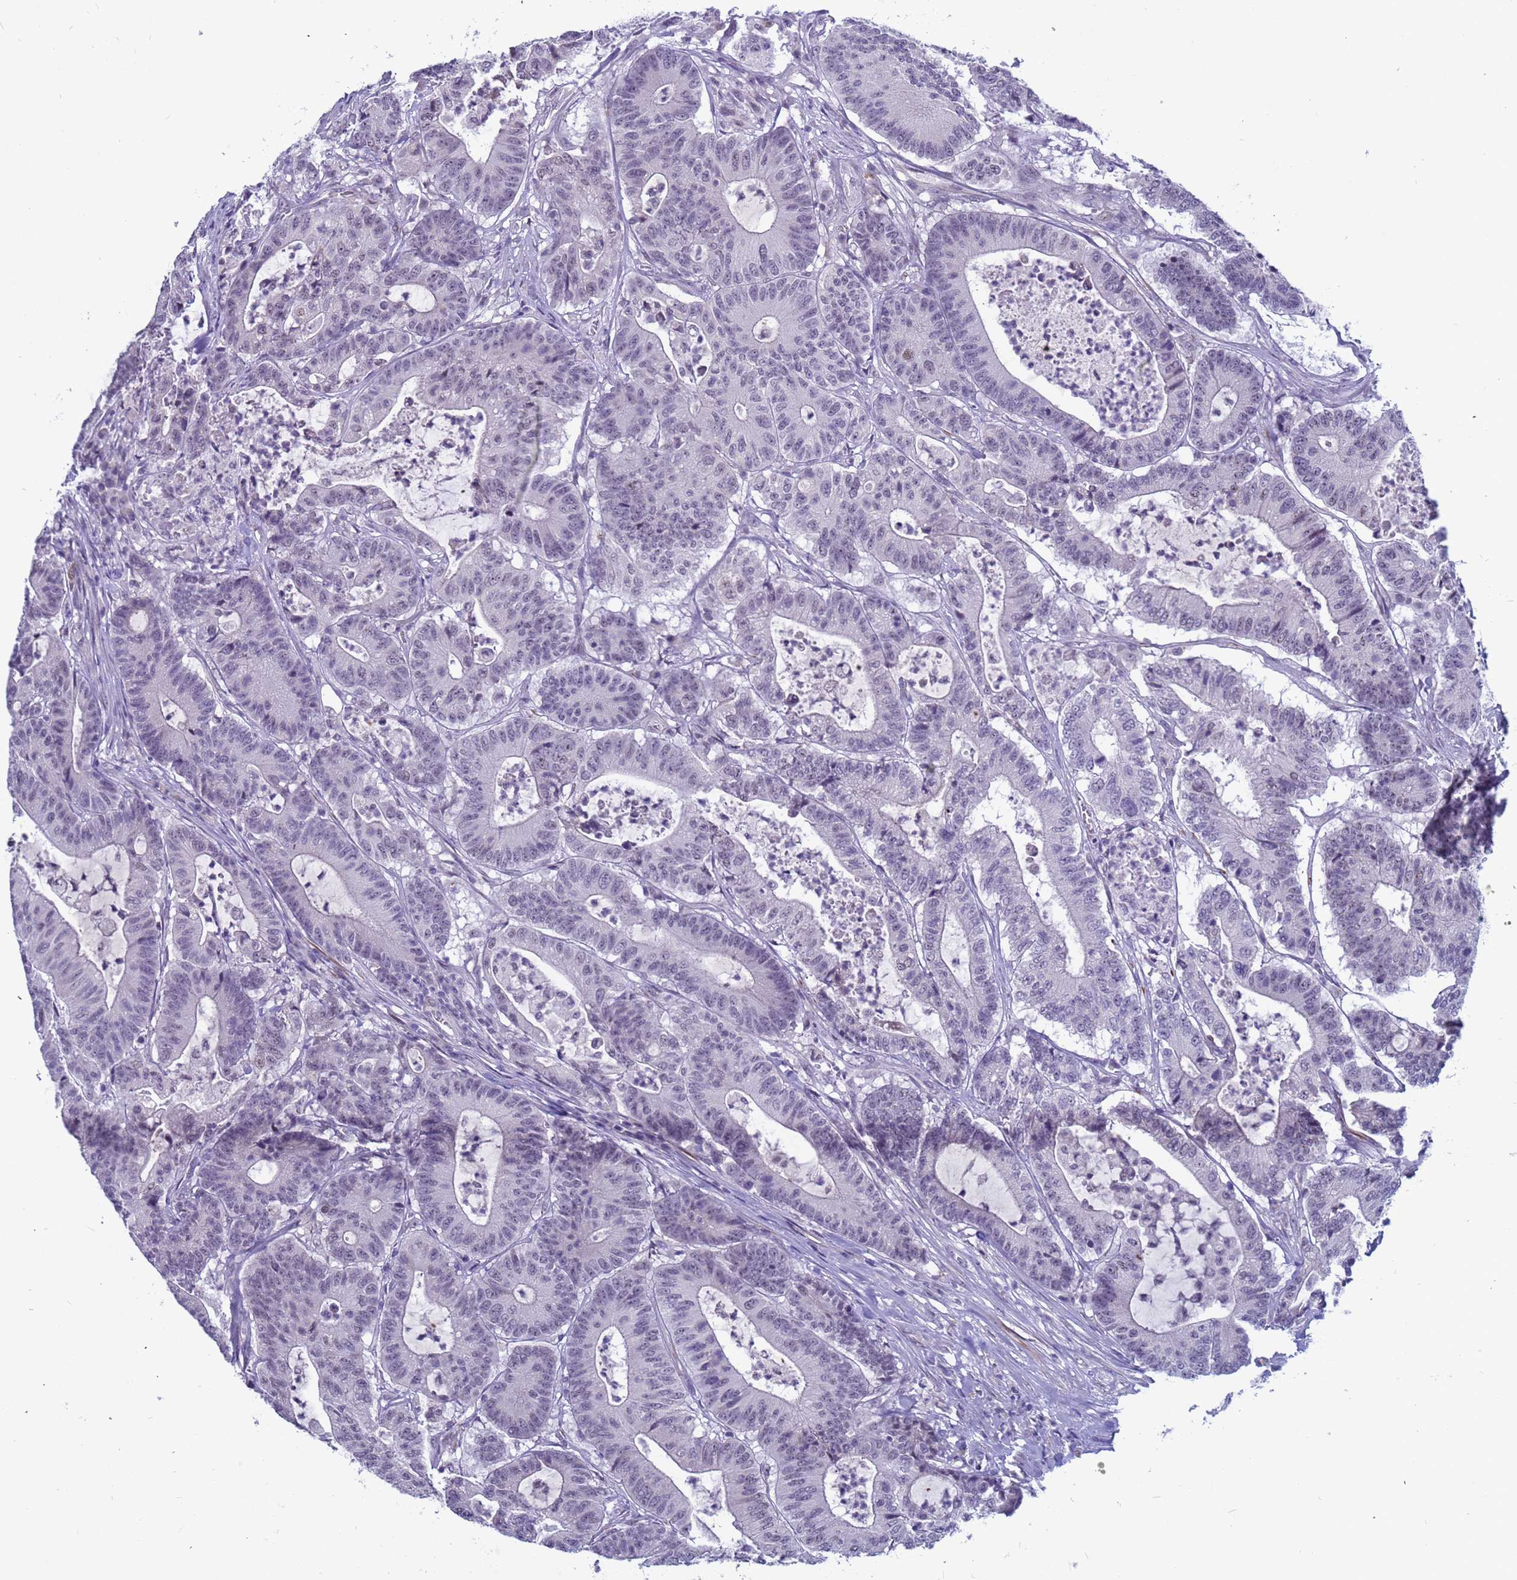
{"staining": {"intensity": "negative", "quantity": "none", "location": "none"}, "tissue": "colorectal cancer", "cell_type": "Tumor cells", "image_type": "cancer", "snomed": [{"axis": "morphology", "description": "Adenocarcinoma, NOS"}, {"axis": "topography", "description": "Colon"}], "caption": "Immunohistochemical staining of colorectal cancer displays no significant staining in tumor cells.", "gene": "CXorf65", "patient": {"sex": "female", "age": 84}}